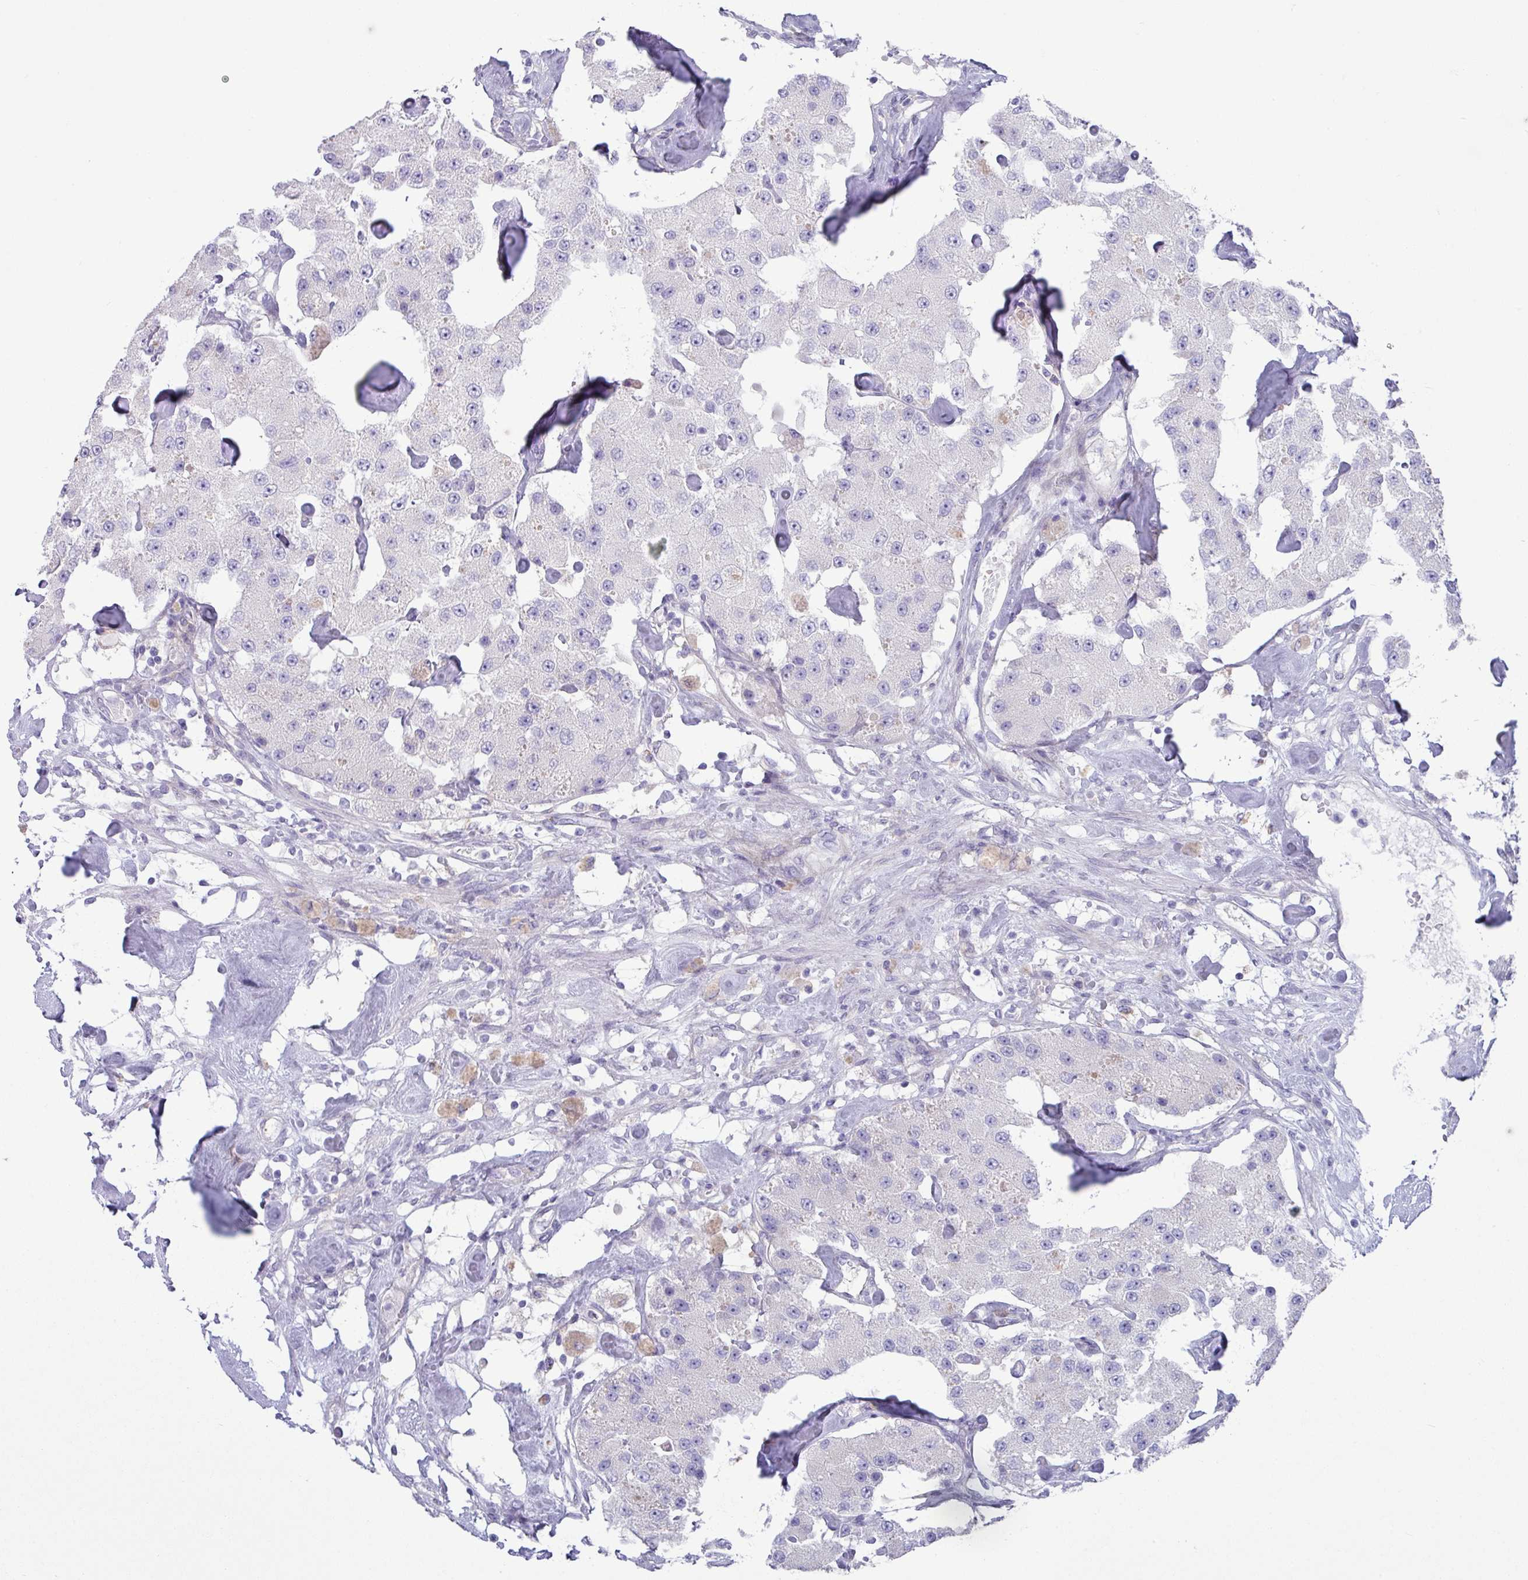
{"staining": {"intensity": "negative", "quantity": "none", "location": "none"}, "tissue": "carcinoid", "cell_type": "Tumor cells", "image_type": "cancer", "snomed": [{"axis": "morphology", "description": "Carcinoid, malignant, NOS"}, {"axis": "topography", "description": "Pancreas"}], "caption": "A high-resolution photomicrograph shows IHC staining of carcinoid (malignant), which reveals no significant expression in tumor cells. The staining was performed using DAB to visualize the protein expression in brown, while the nuclei were stained in blue with hematoxylin (Magnification: 20x).", "gene": "KIRREL3", "patient": {"sex": "male", "age": 41}}